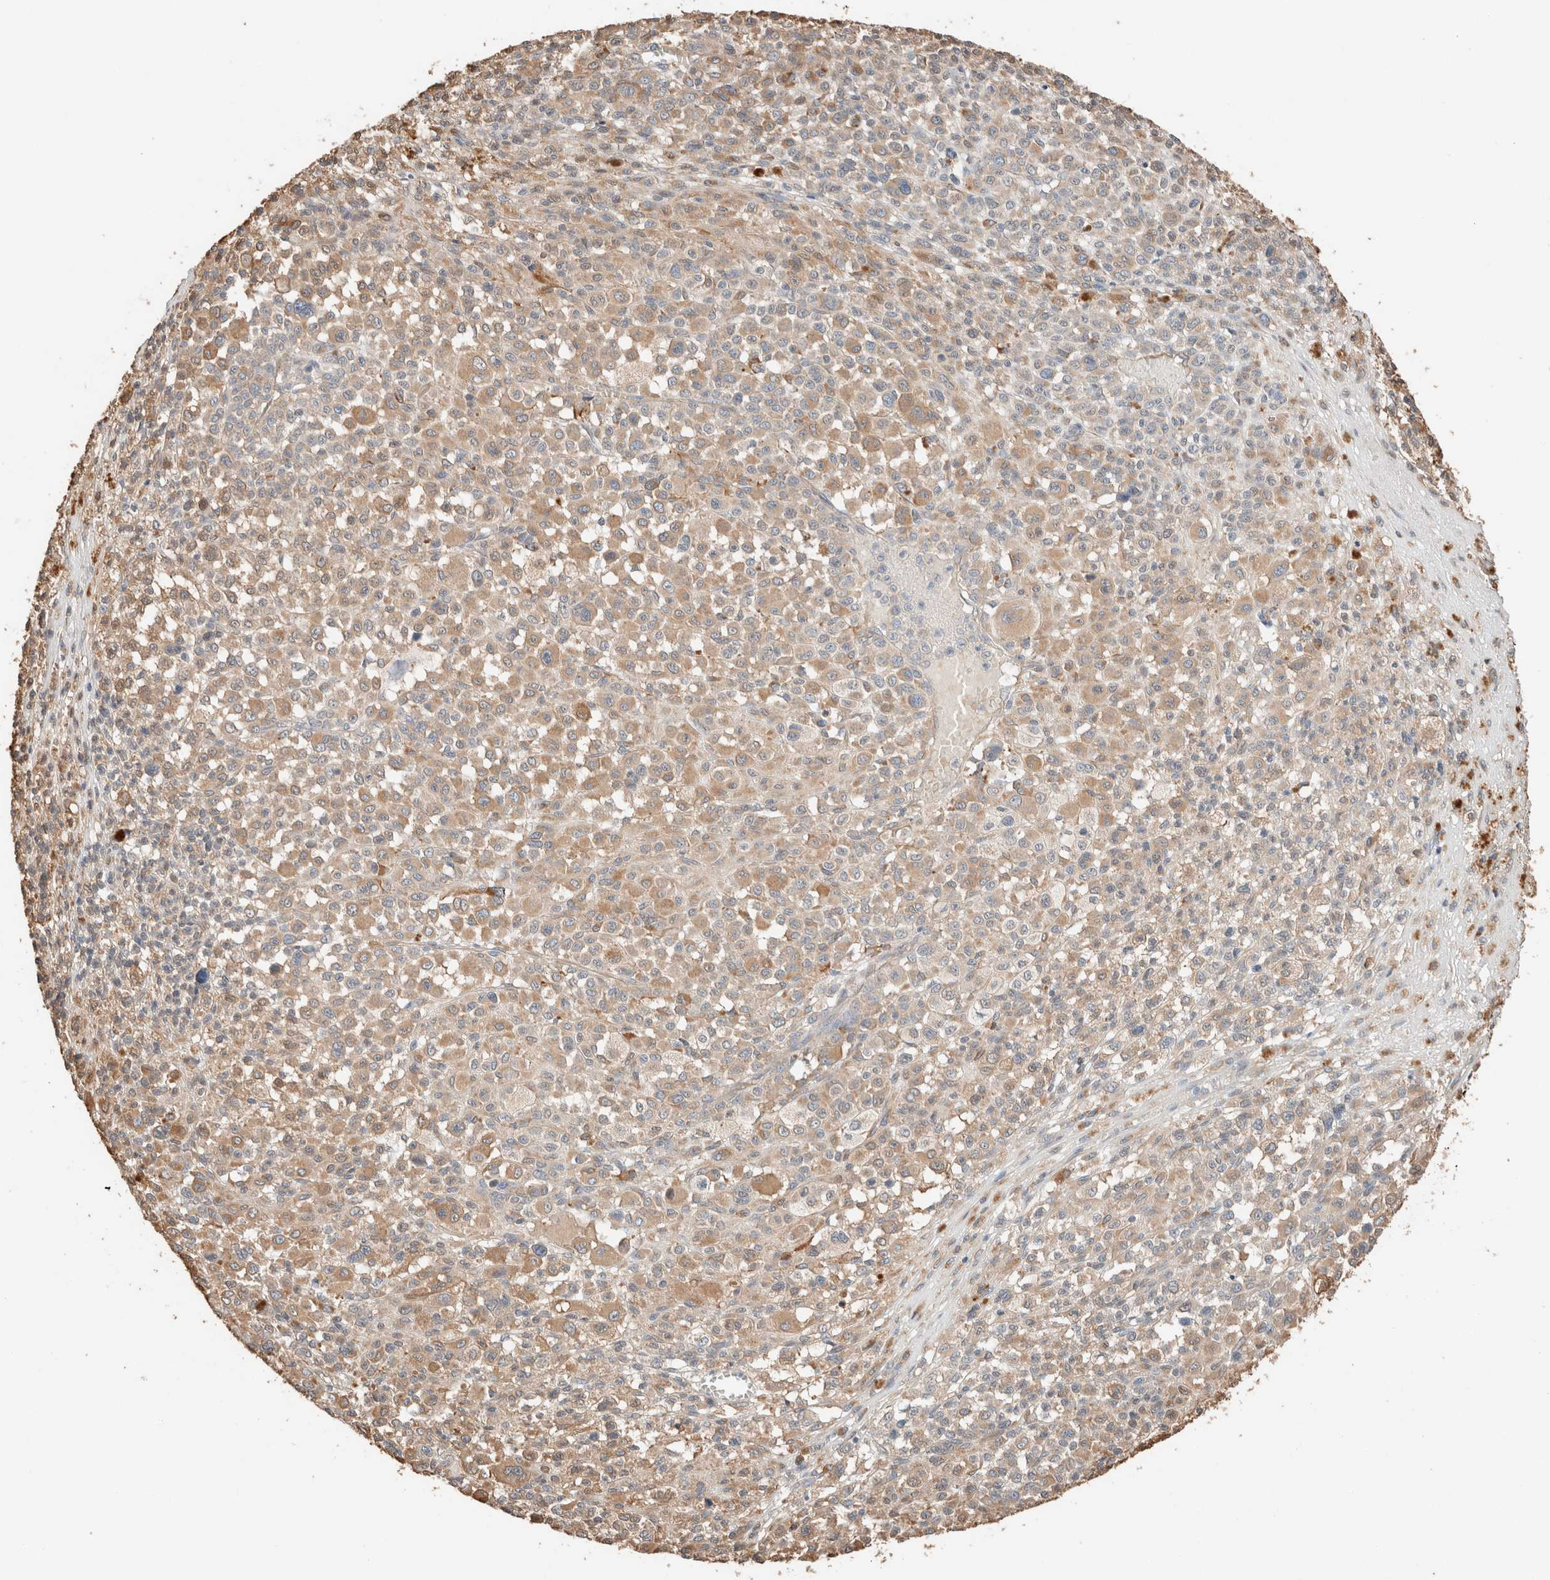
{"staining": {"intensity": "moderate", "quantity": ">75%", "location": "cytoplasmic/membranous"}, "tissue": "melanoma", "cell_type": "Tumor cells", "image_type": "cancer", "snomed": [{"axis": "morphology", "description": "Malignant melanoma, Metastatic site"}, {"axis": "topography", "description": "Skin"}], "caption": "Immunohistochemistry (IHC) image of neoplastic tissue: human malignant melanoma (metastatic site) stained using IHC shows medium levels of moderate protein expression localized specifically in the cytoplasmic/membranous of tumor cells, appearing as a cytoplasmic/membranous brown color.", "gene": "TUBD1", "patient": {"sex": "female", "age": 74}}